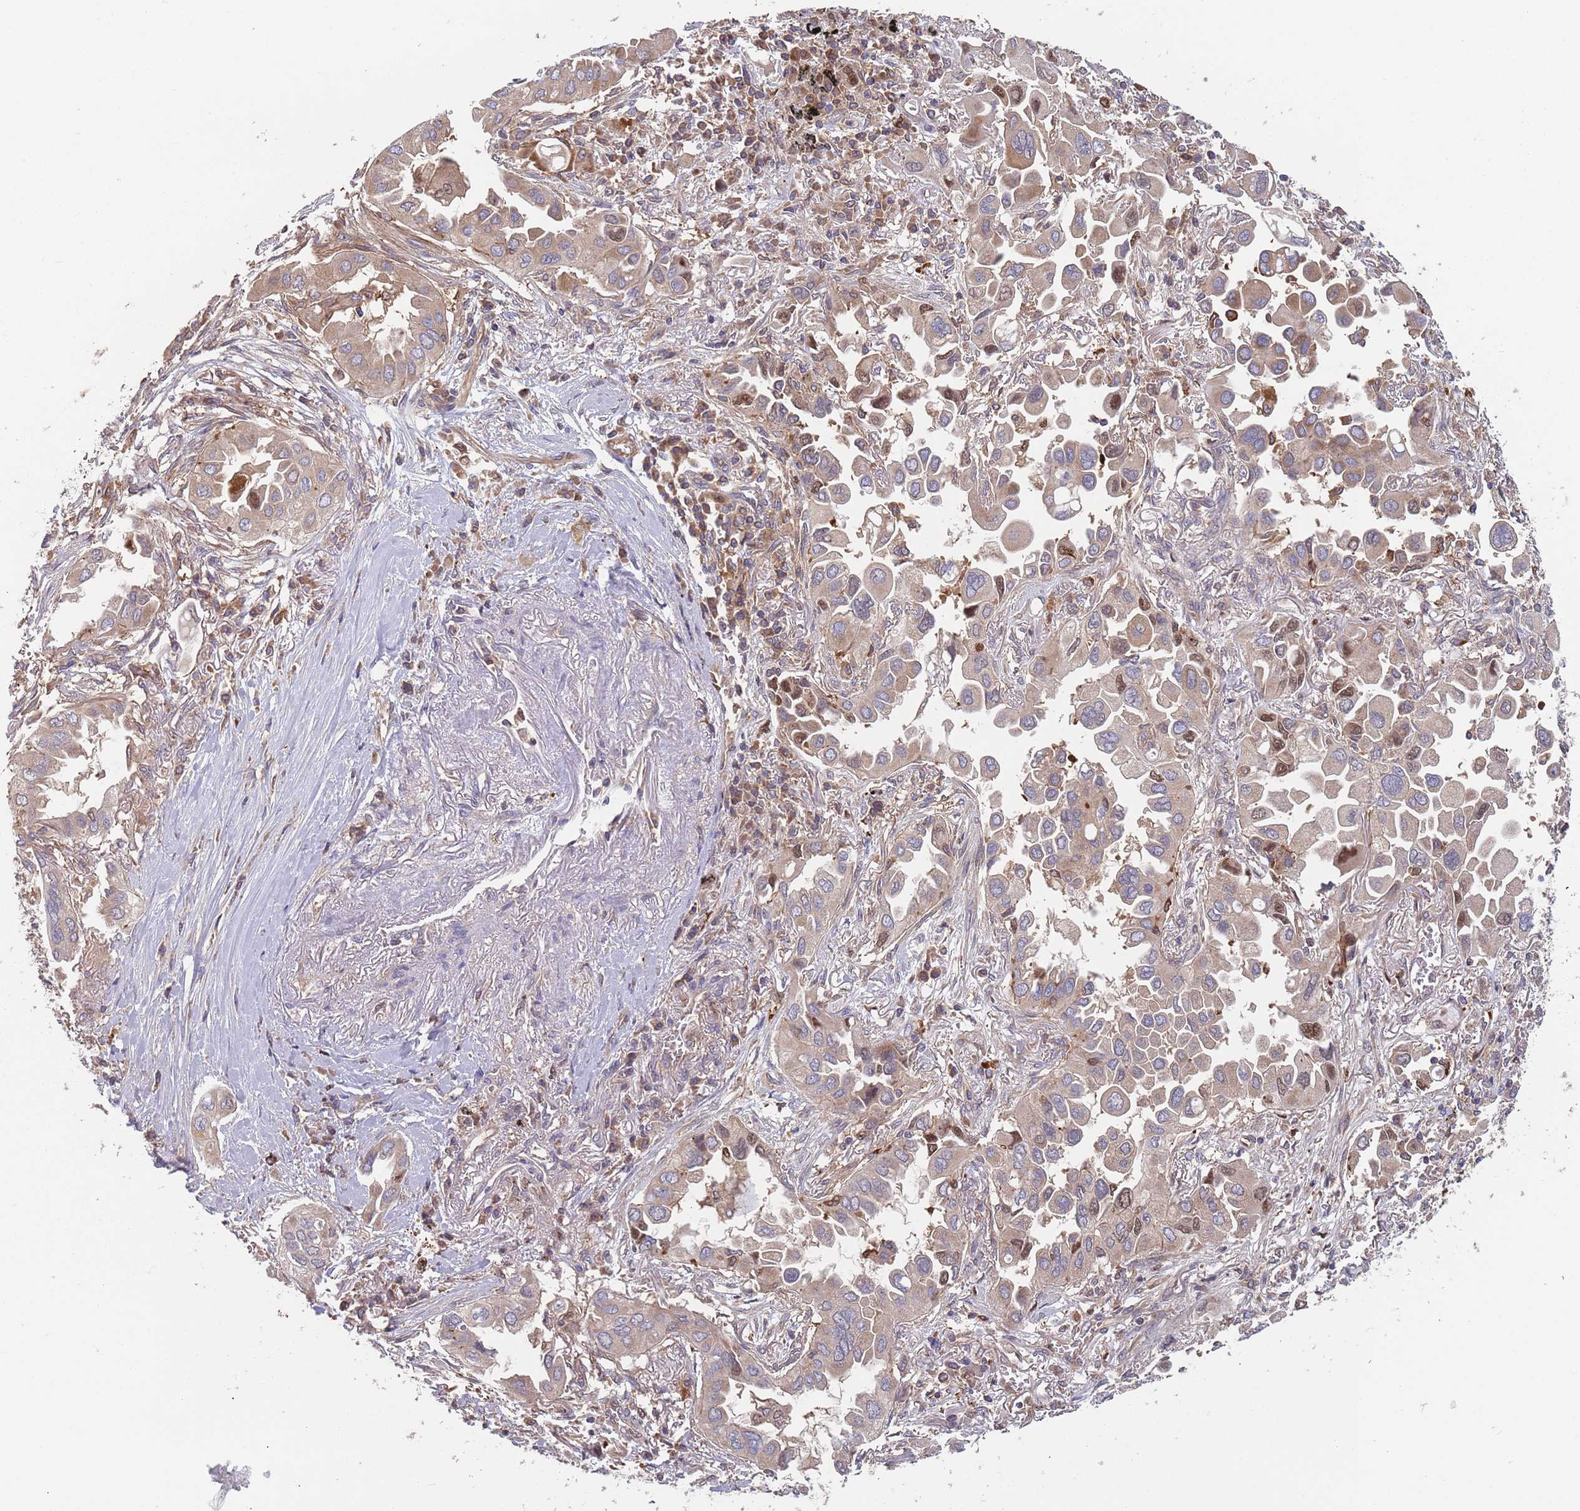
{"staining": {"intensity": "weak", "quantity": "25%-75%", "location": "cytoplasmic/membranous"}, "tissue": "lung cancer", "cell_type": "Tumor cells", "image_type": "cancer", "snomed": [{"axis": "morphology", "description": "Adenocarcinoma, NOS"}, {"axis": "topography", "description": "Lung"}], "caption": "This is an image of IHC staining of lung cancer (adenocarcinoma), which shows weak staining in the cytoplasmic/membranous of tumor cells.", "gene": "GDI2", "patient": {"sex": "female", "age": 76}}